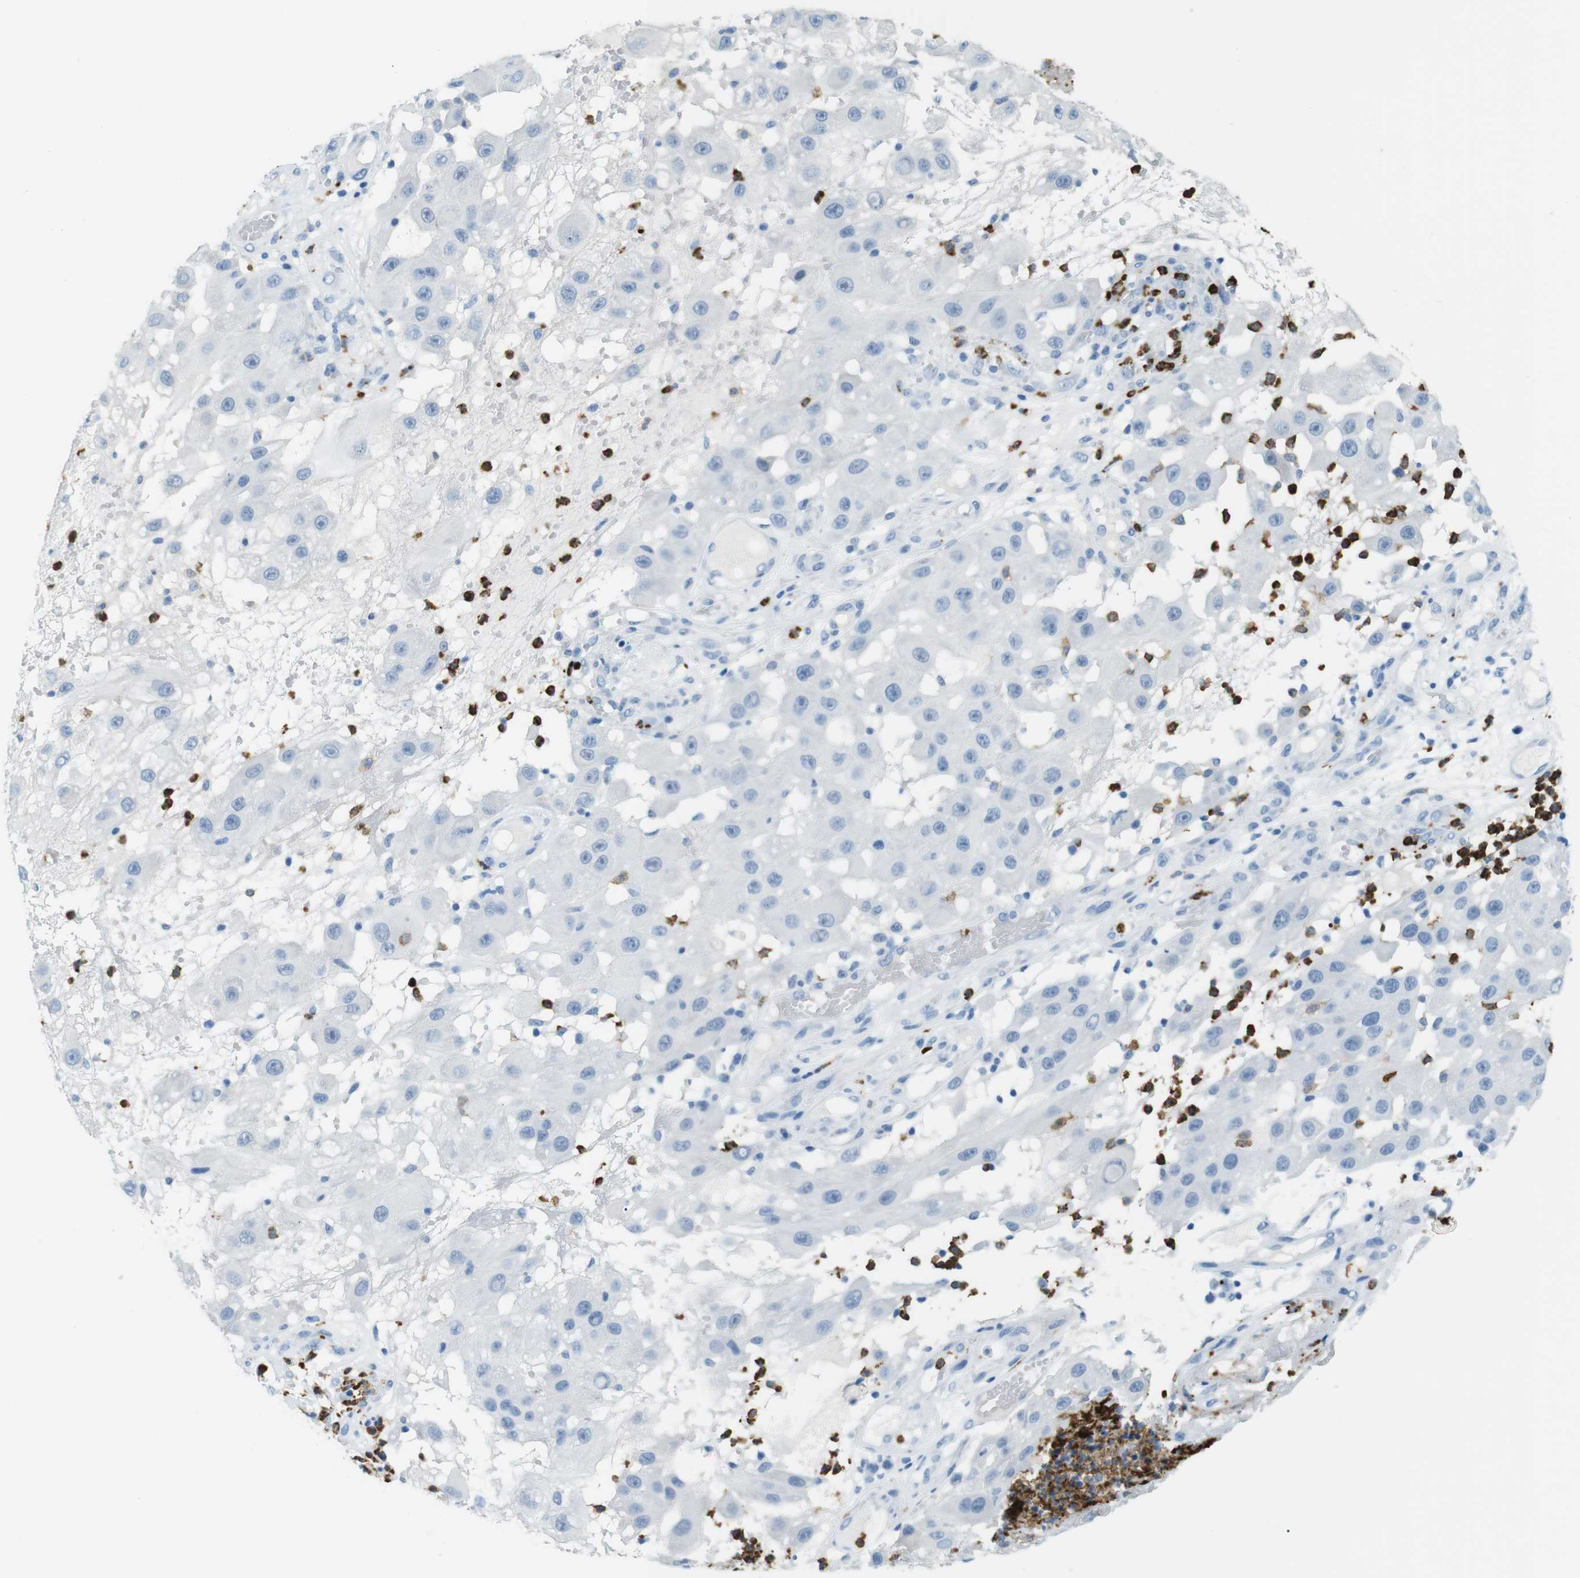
{"staining": {"intensity": "negative", "quantity": "none", "location": "none"}, "tissue": "melanoma", "cell_type": "Tumor cells", "image_type": "cancer", "snomed": [{"axis": "morphology", "description": "Malignant melanoma, NOS"}, {"axis": "topography", "description": "Skin"}], "caption": "The immunohistochemistry (IHC) histopathology image has no significant positivity in tumor cells of melanoma tissue.", "gene": "MCEMP1", "patient": {"sex": "female", "age": 81}}